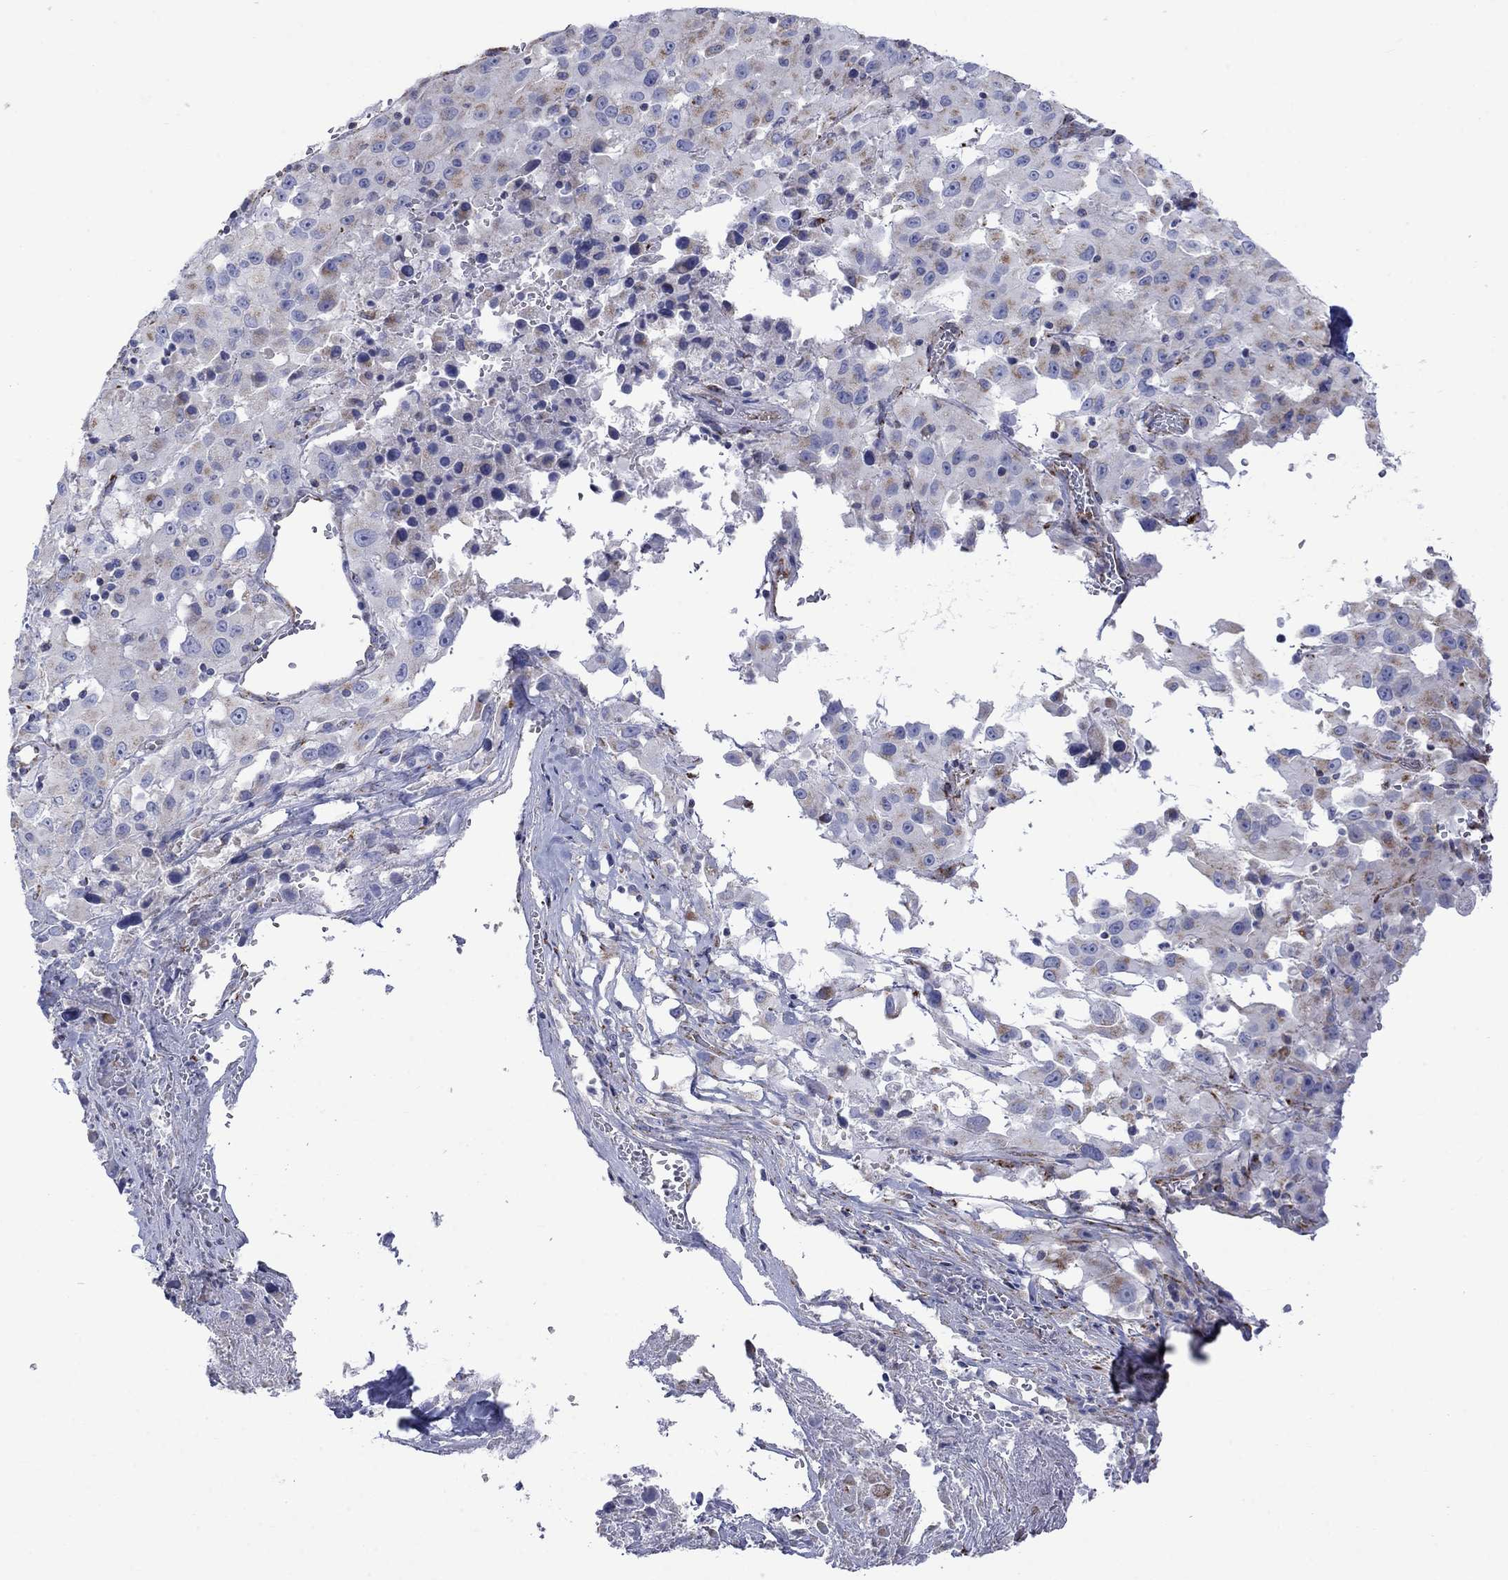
{"staining": {"intensity": "moderate", "quantity": "<25%", "location": "cytoplasmic/membranous"}, "tissue": "melanoma", "cell_type": "Tumor cells", "image_type": "cancer", "snomed": [{"axis": "morphology", "description": "Malignant melanoma, Metastatic site"}, {"axis": "topography", "description": "Lymph node"}], "caption": "Immunohistochemical staining of melanoma demonstrates low levels of moderate cytoplasmic/membranous expression in approximately <25% of tumor cells. (Brightfield microscopy of DAB IHC at high magnification).", "gene": "CISD1", "patient": {"sex": "male", "age": 50}}